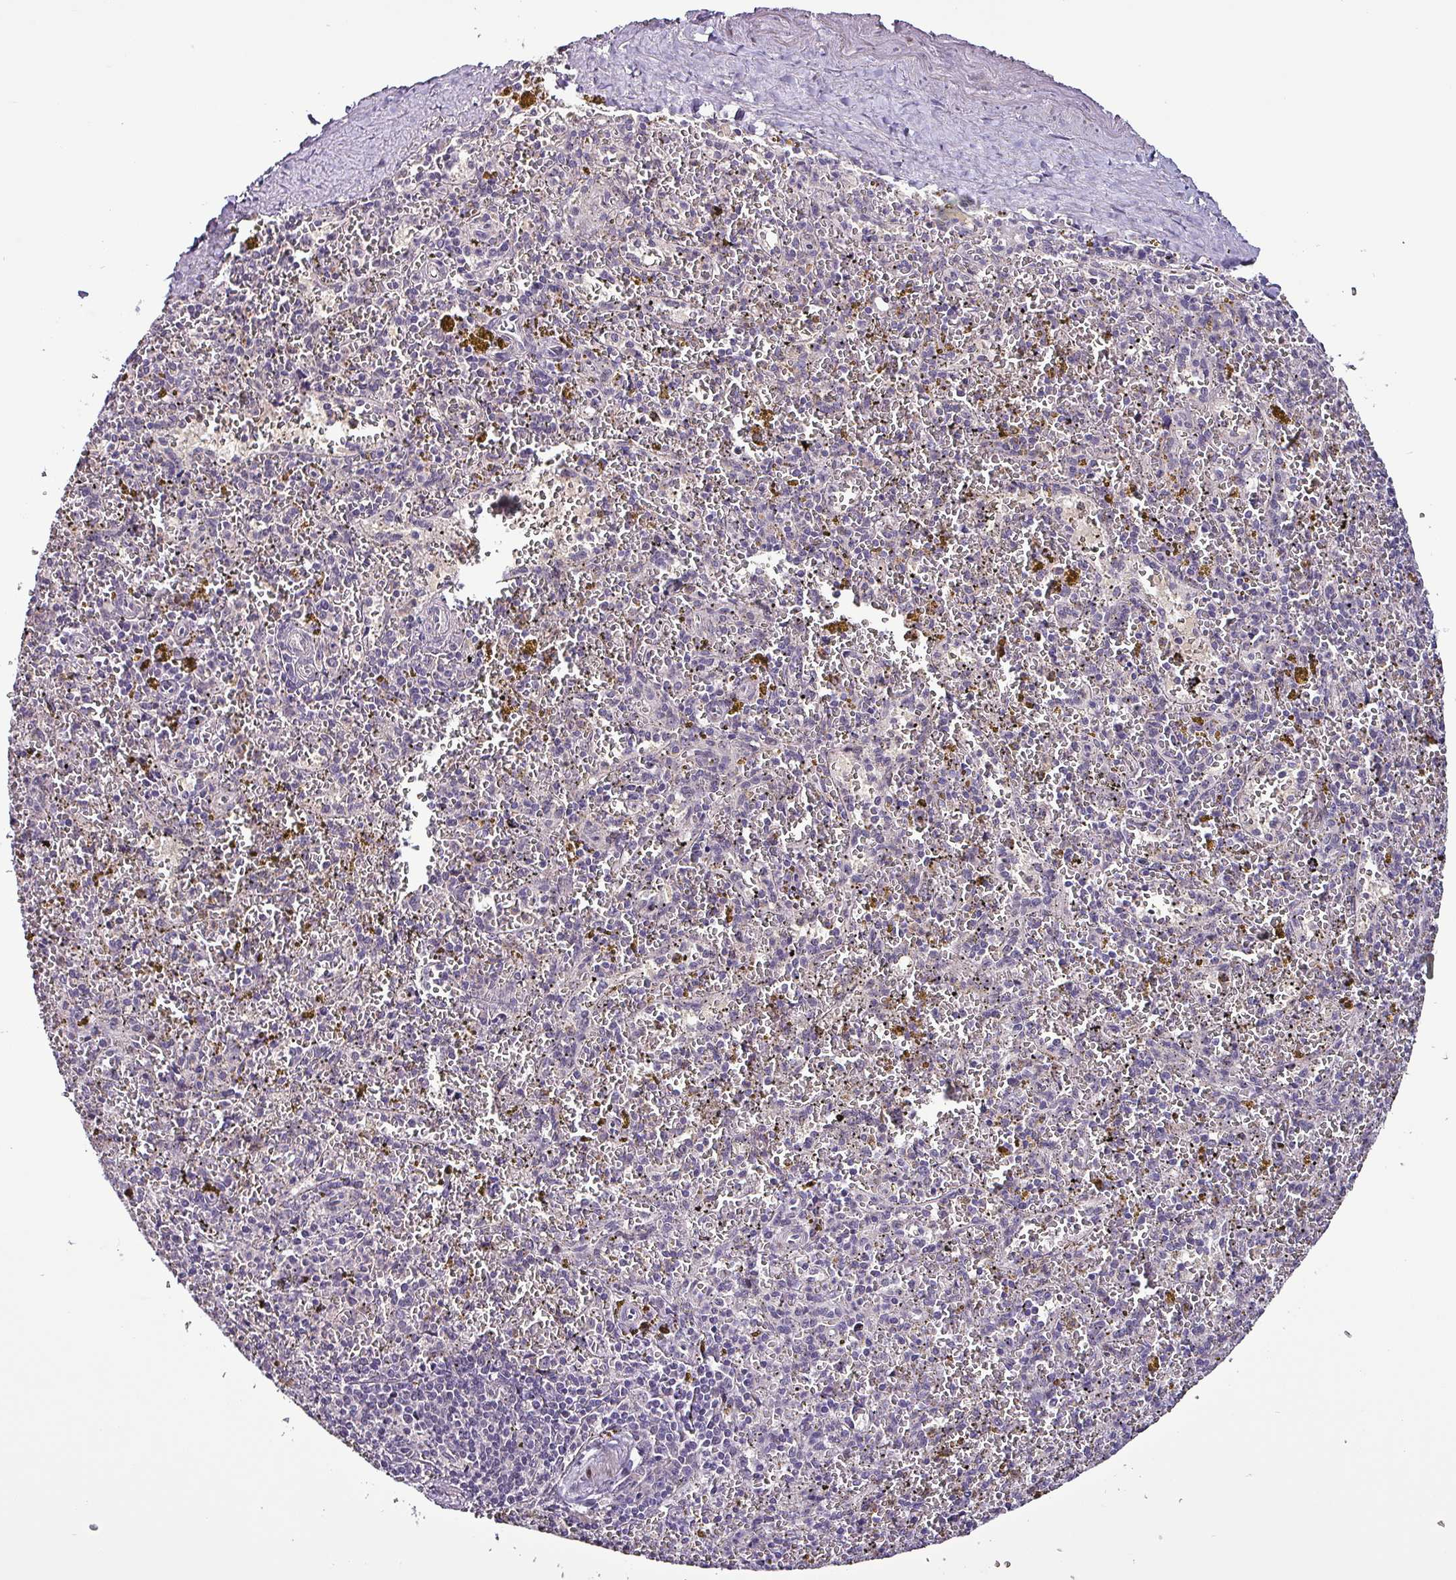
{"staining": {"intensity": "negative", "quantity": "none", "location": "none"}, "tissue": "spleen", "cell_type": "Cells in red pulp", "image_type": "normal", "snomed": [{"axis": "morphology", "description": "Normal tissue, NOS"}, {"axis": "topography", "description": "Spleen"}], "caption": "This is an immunohistochemistry histopathology image of benign human spleen. There is no staining in cells in red pulp.", "gene": "GRAPL", "patient": {"sex": "male", "age": 57}}